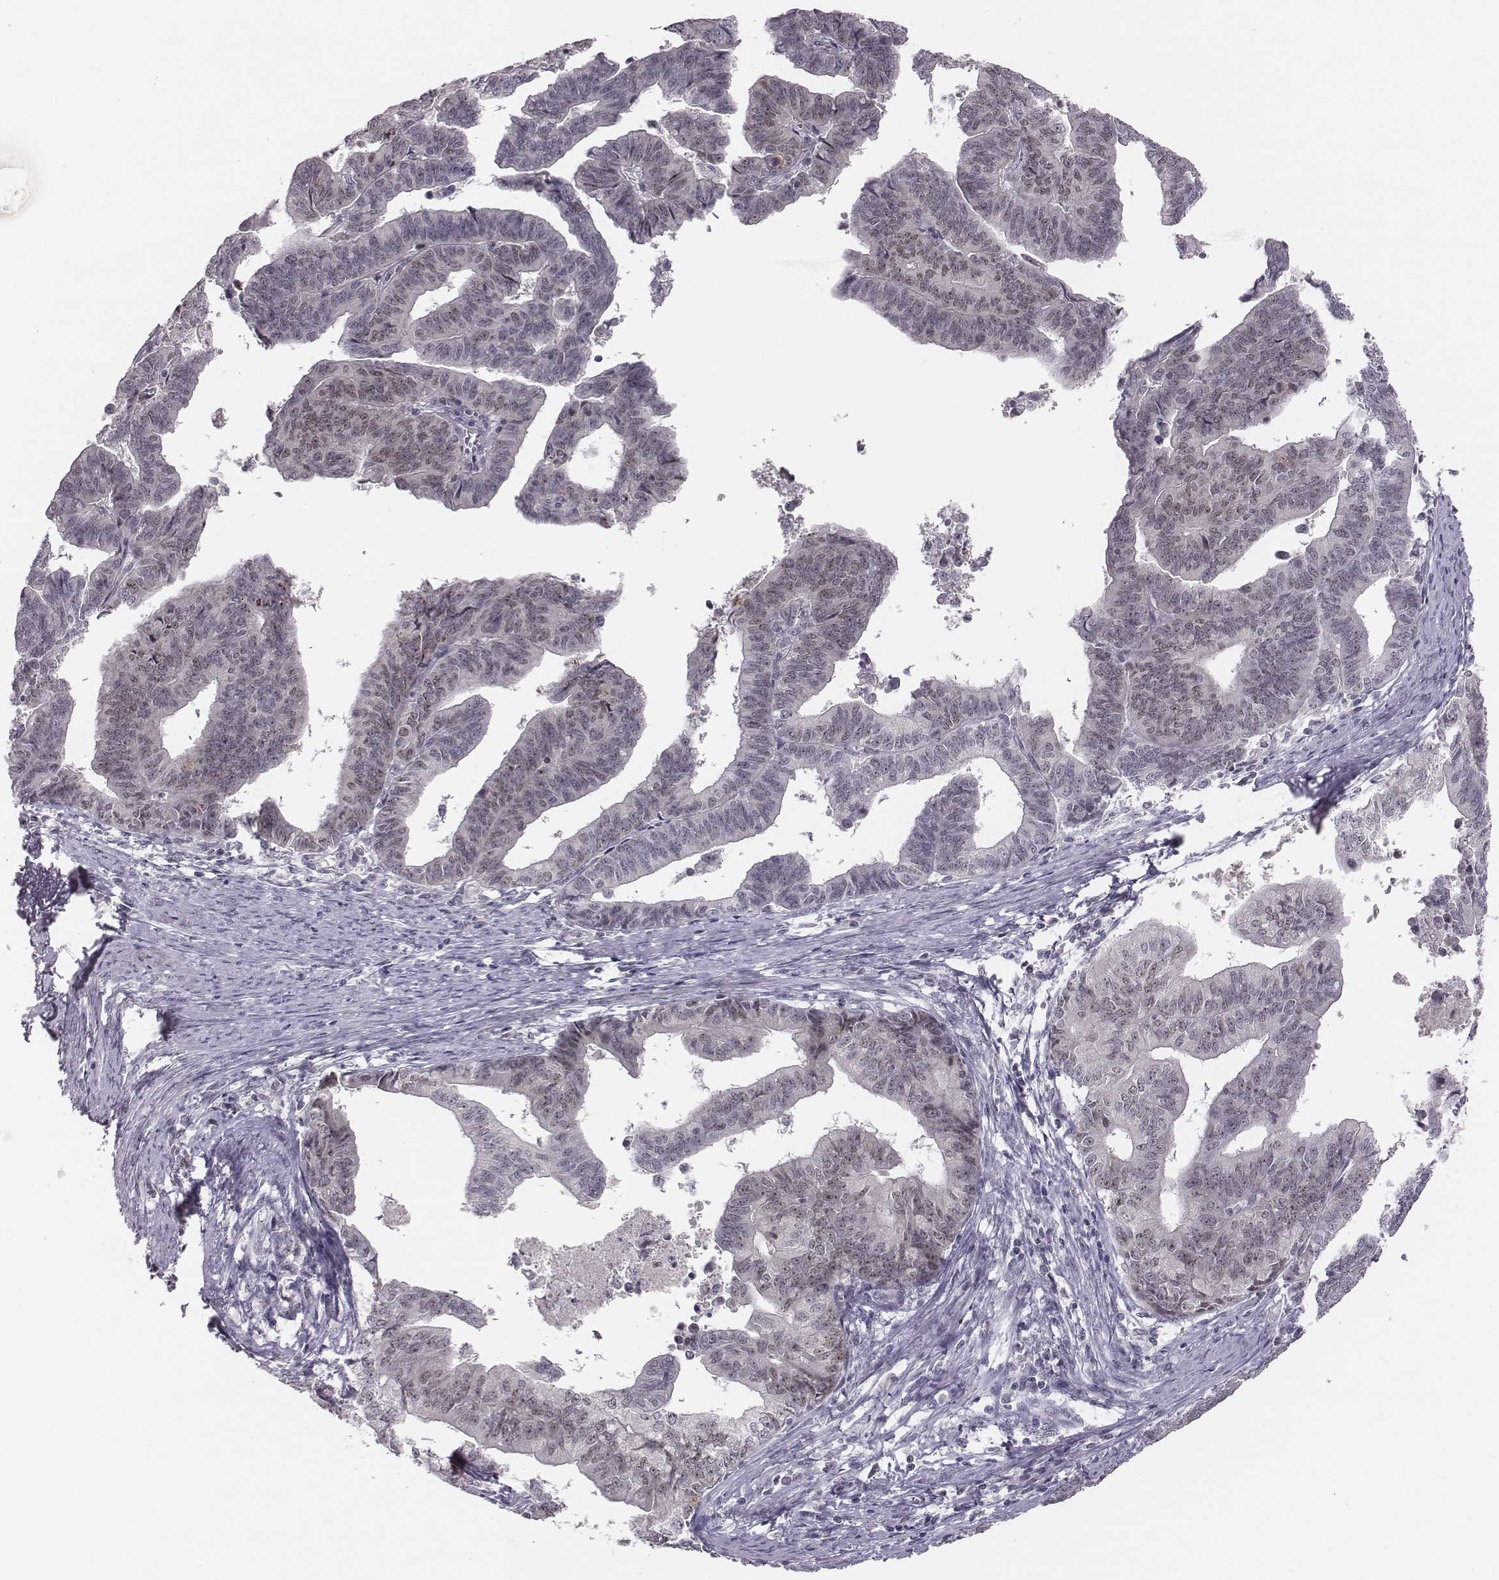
{"staining": {"intensity": "negative", "quantity": "none", "location": "none"}, "tissue": "endometrial cancer", "cell_type": "Tumor cells", "image_type": "cancer", "snomed": [{"axis": "morphology", "description": "Adenocarcinoma, NOS"}, {"axis": "topography", "description": "Endometrium"}], "caption": "Immunohistochemical staining of human endometrial cancer displays no significant positivity in tumor cells.", "gene": "NIFK", "patient": {"sex": "female", "age": 65}}